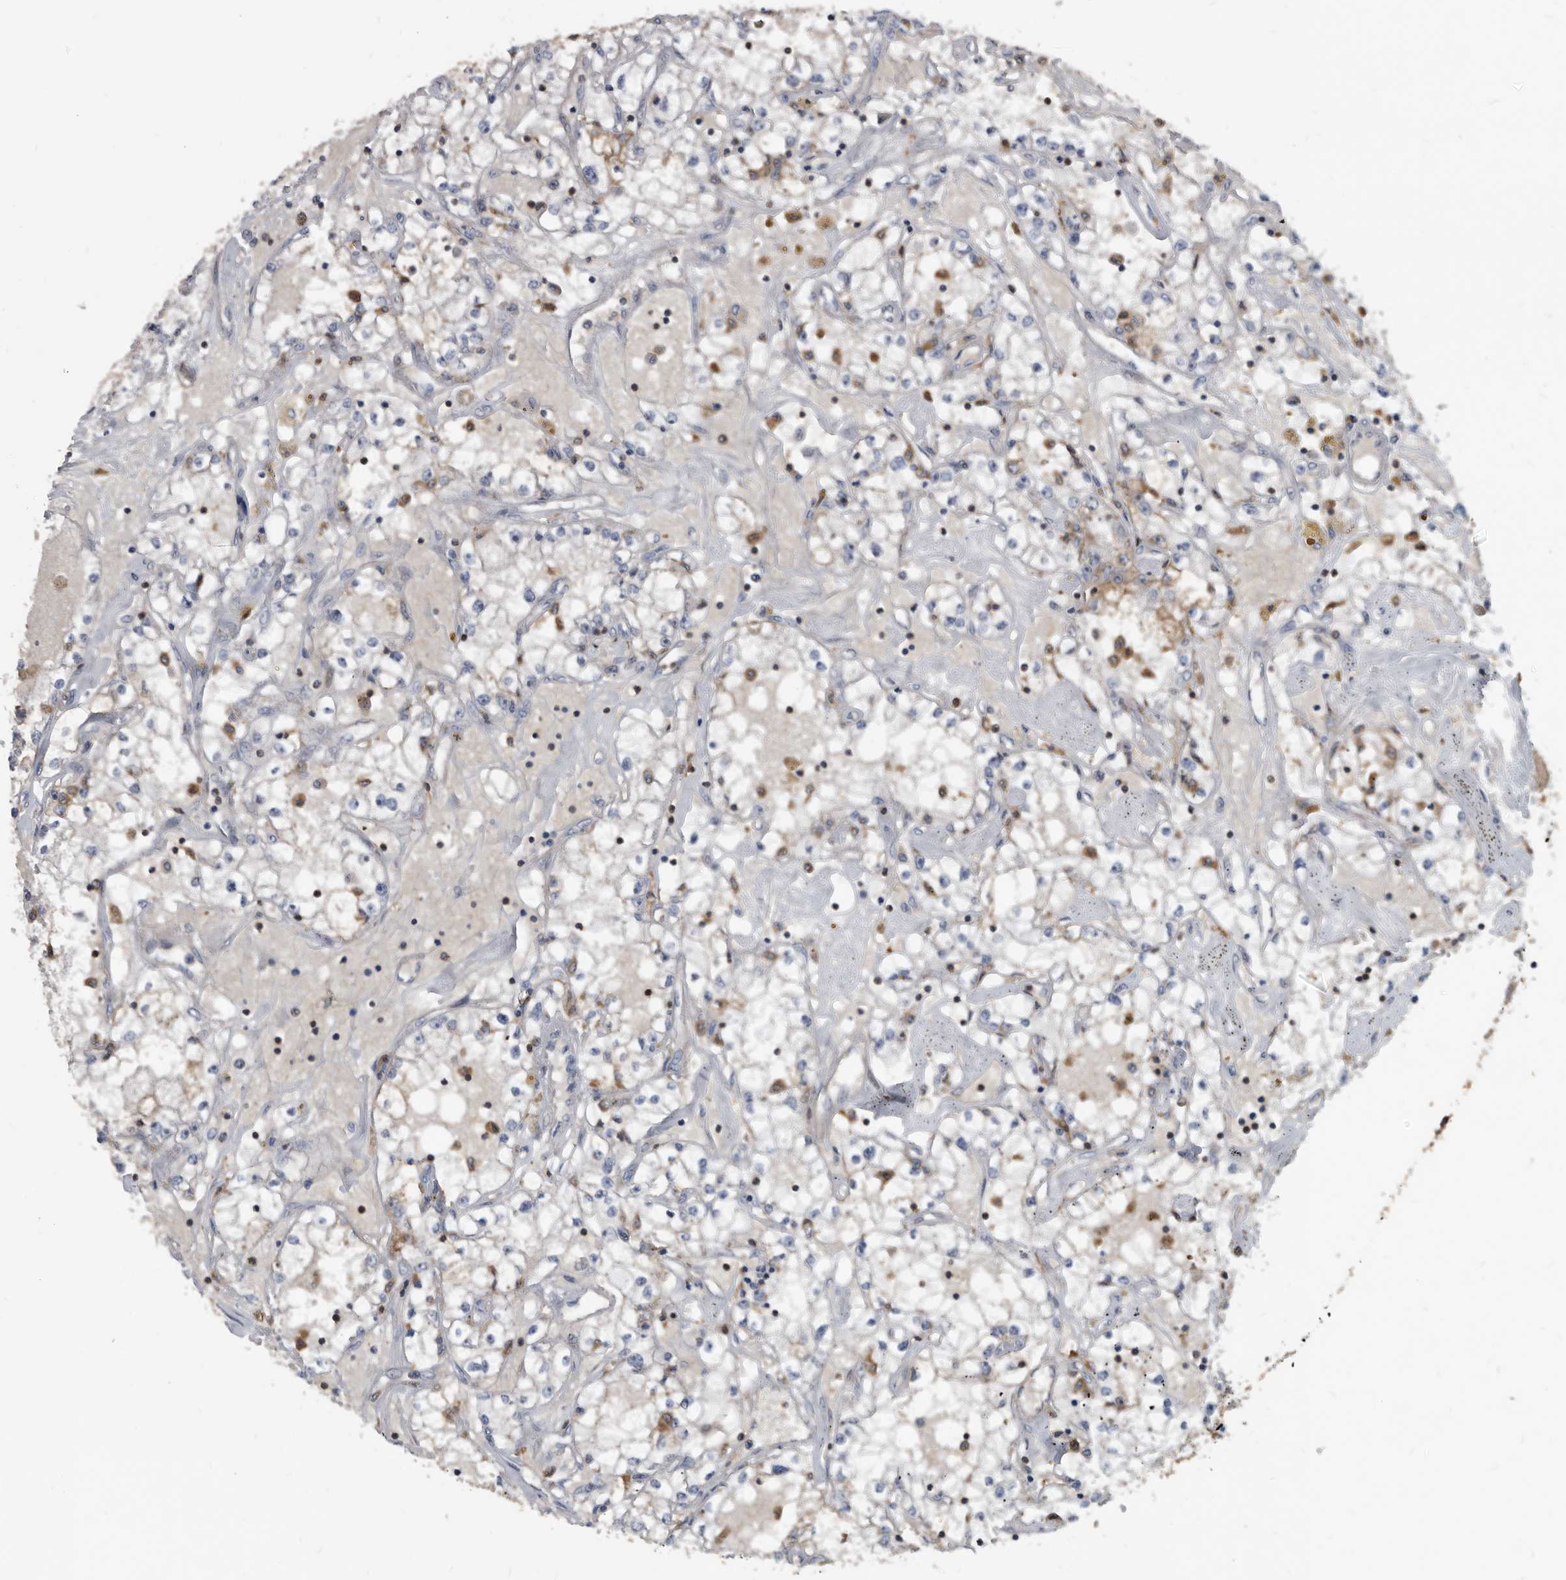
{"staining": {"intensity": "negative", "quantity": "none", "location": "none"}, "tissue": "renal cancer", "cell_type": "Tumor cells", "image_type": "cancer", "snomed": [{"axis": "morphology", "description": "Adenocarcinoma, NOS"}, {"axis": "topography", "description": "Kidney"}], "caption": "This is an immunohistochemistry micrograph of human renal adenocarcinoma. There is no expression in tumor cells.", "gene": "APEH", "patient": {"sex": "male", "age": 56}}